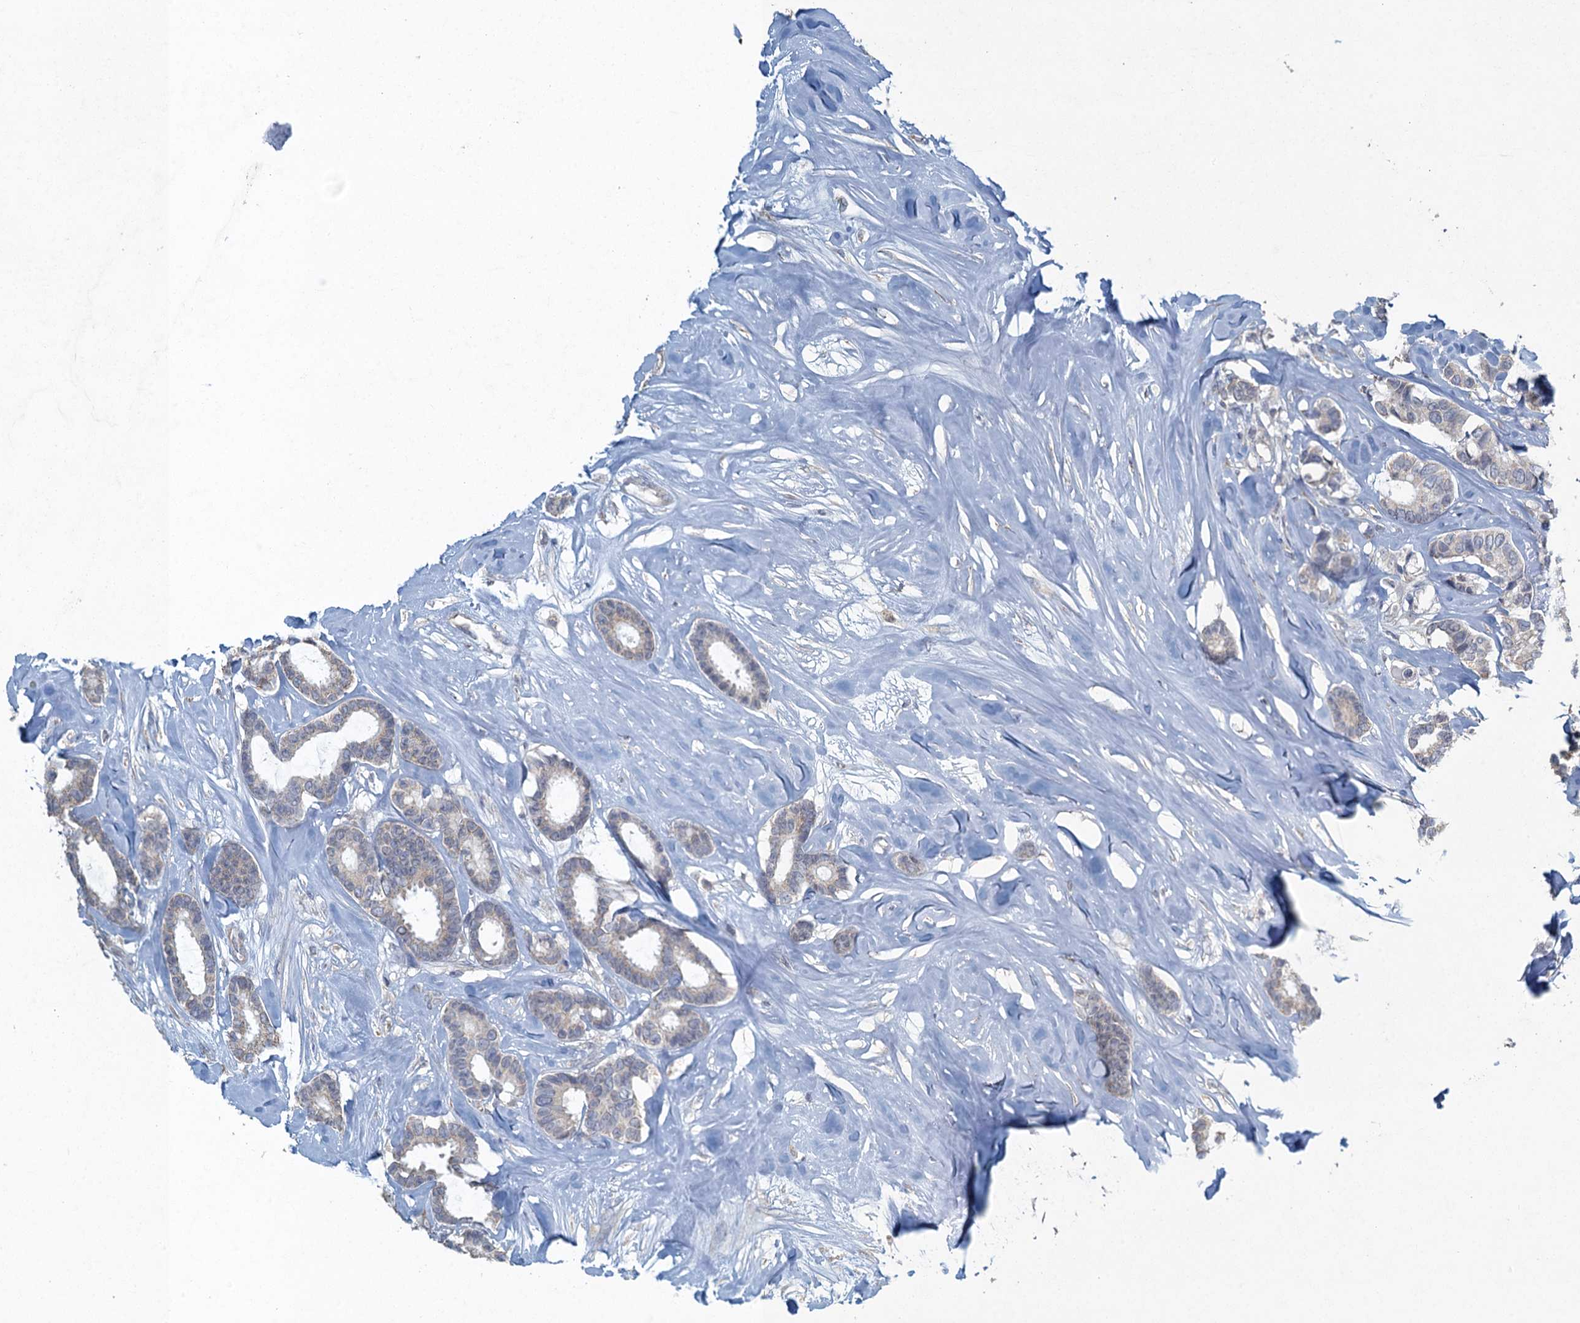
{"staining": {"intensity": "negative", "quantity": "none", "location": "none"}, "tissue": "breast cancer", "cell_type": "Tumor cells", "image_type": "cancer", "snomed": [{"axis": "morphology", "description": "Duct carcinoma"}, {"axis": "topography", "description": "Breast"}], "caption": "A photomicrograph of human intraductal carcinoma (breast) is negative for staining in tumor cells.", "gene": "TEX35", "patient": {"sex": "female", "age": 87}}